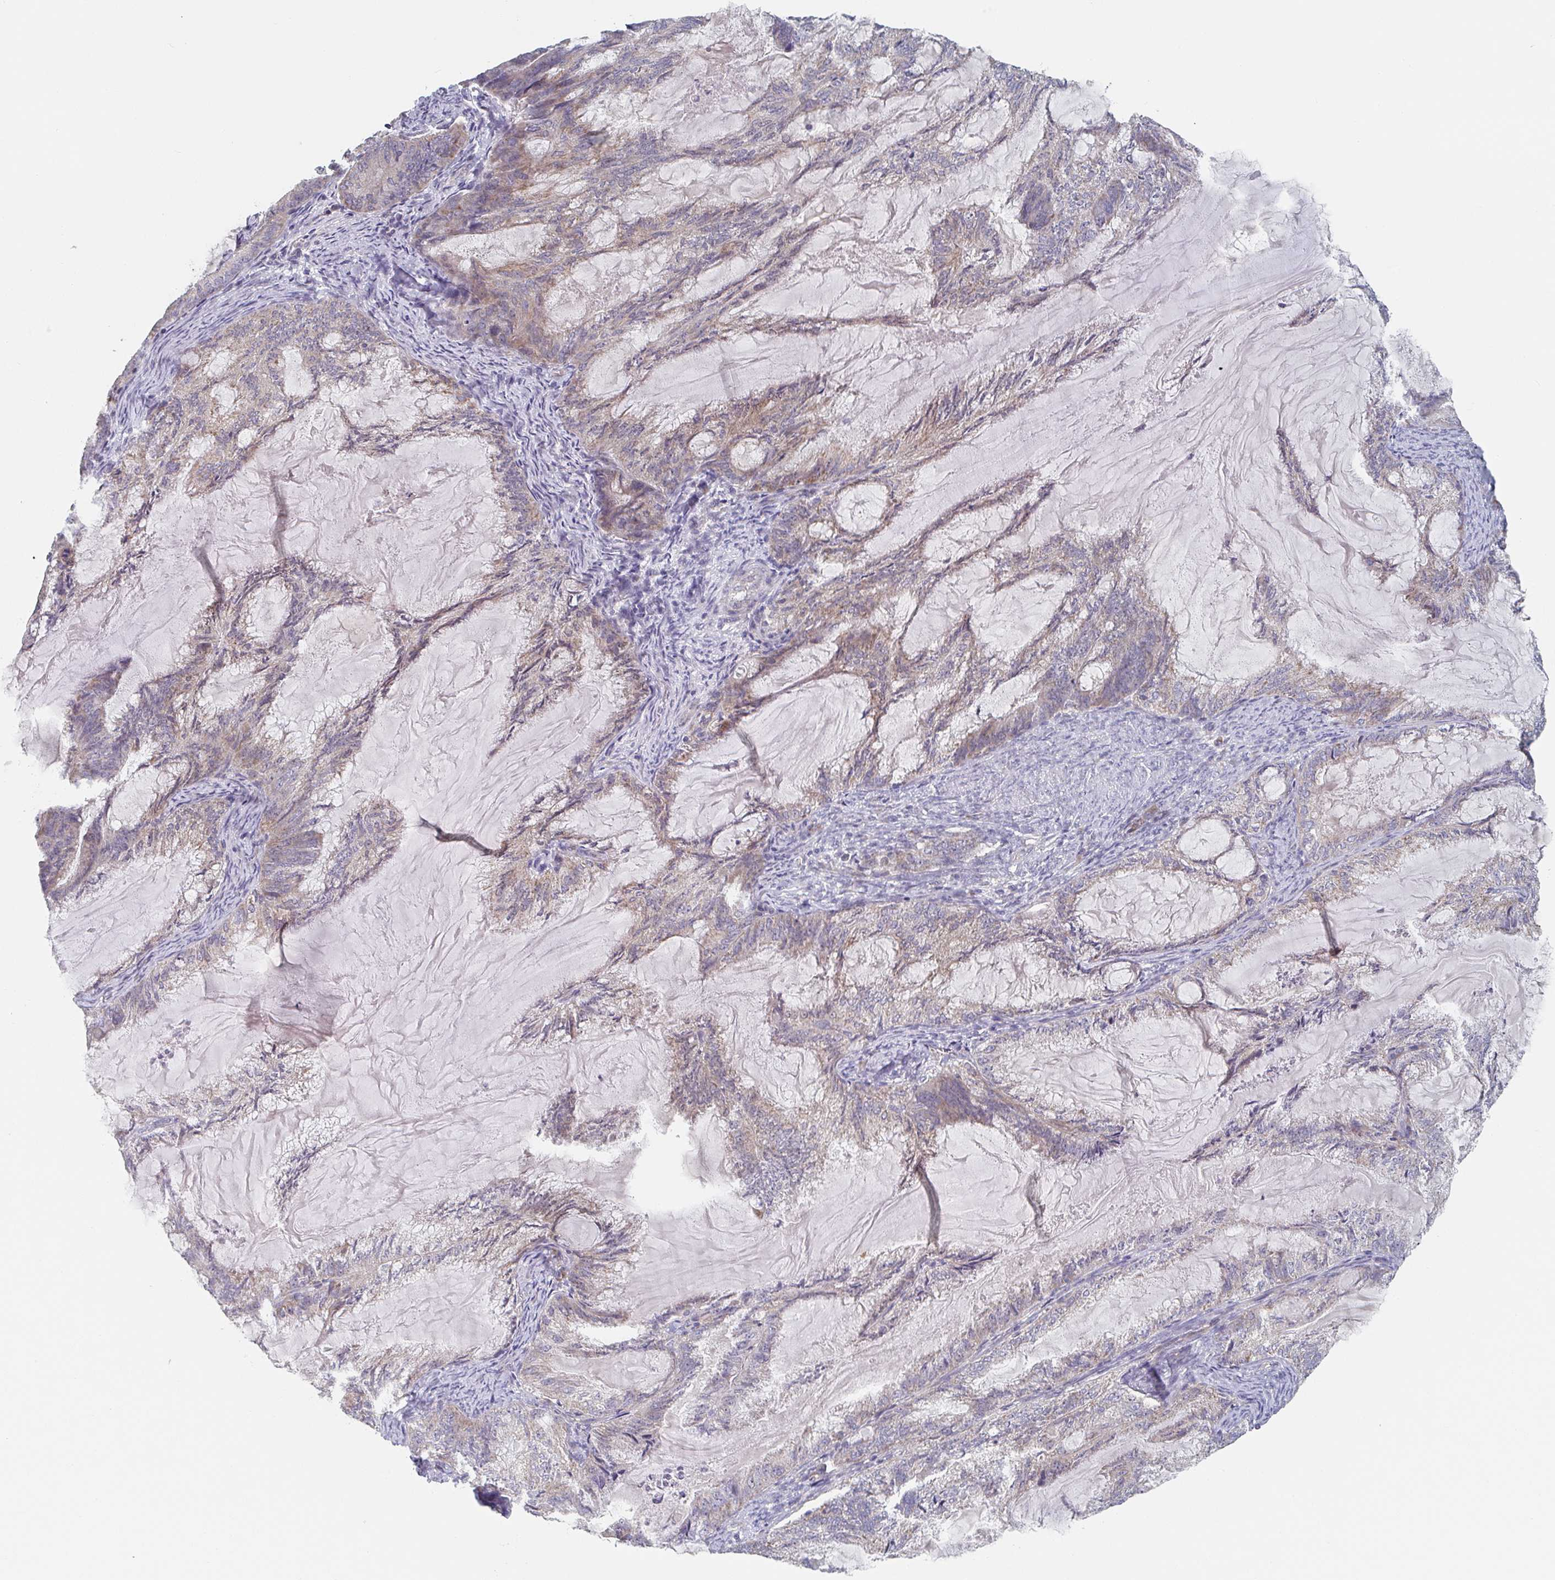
{"staining": {"intensity": "weak", "quantity": "25%-75%", "location": "cytoplasmic/membranous"}, "tissue": "endometrial cancer", "cell_type": "Tumor cells", "image_type": "cancer", "snomed": [{"axis": "morphology", "description": "Adenocarcinoma, NOS"}, {"axis": "topography", "description": "Endometrium"}], "caption": "Approximately 25%-75% of tumor cells in human endometrial cancer exhibit weak cytoplasmic/membranous protein positivity as visualized by brown immunohistochemical staining.", "gene": "ELOVL1", "patient": {"sex": "female", "age": 86}}